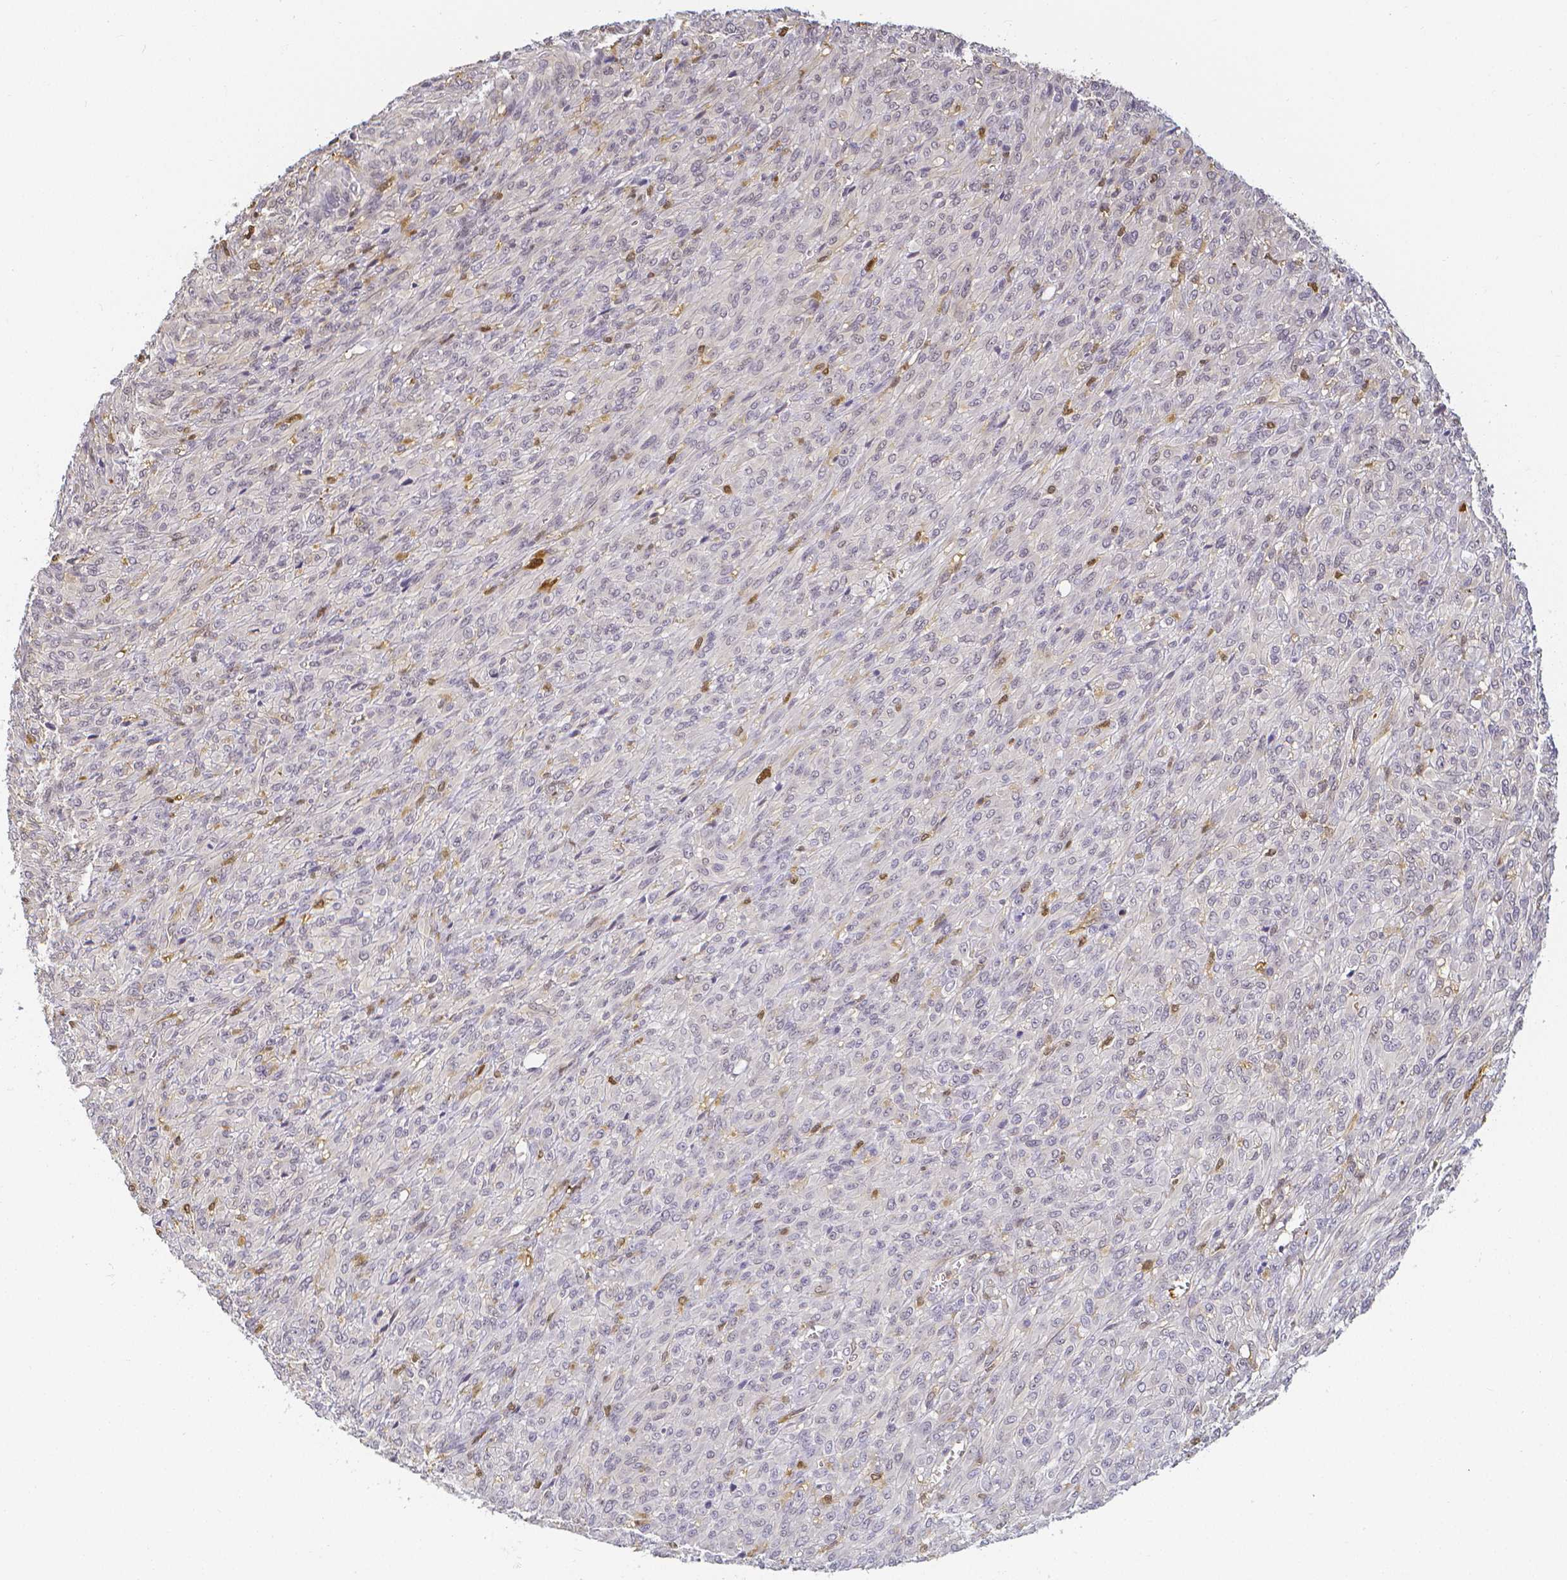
{"staining": {"intensity": "negative", "quantity": "none", "location": "none"}, "tissue": "renal cancer", "cell_type": "Tumor cells", "image_type": "cancer", "snomed": [{"axis": "morphology", "description": "Adenocarcinoma, NOS"}, {"axis": "topography", "description": "Kidney"}], "caption": "High magnification brightfield microscopy of renal cancer stained with DAB (3,3'-diaminobenzidine) (brown) and counterstained with hematoxylin (blue): tumor cells show no significant expression.", "gene": "COTL1", "patient": {"sex": "male", "age": 58}}